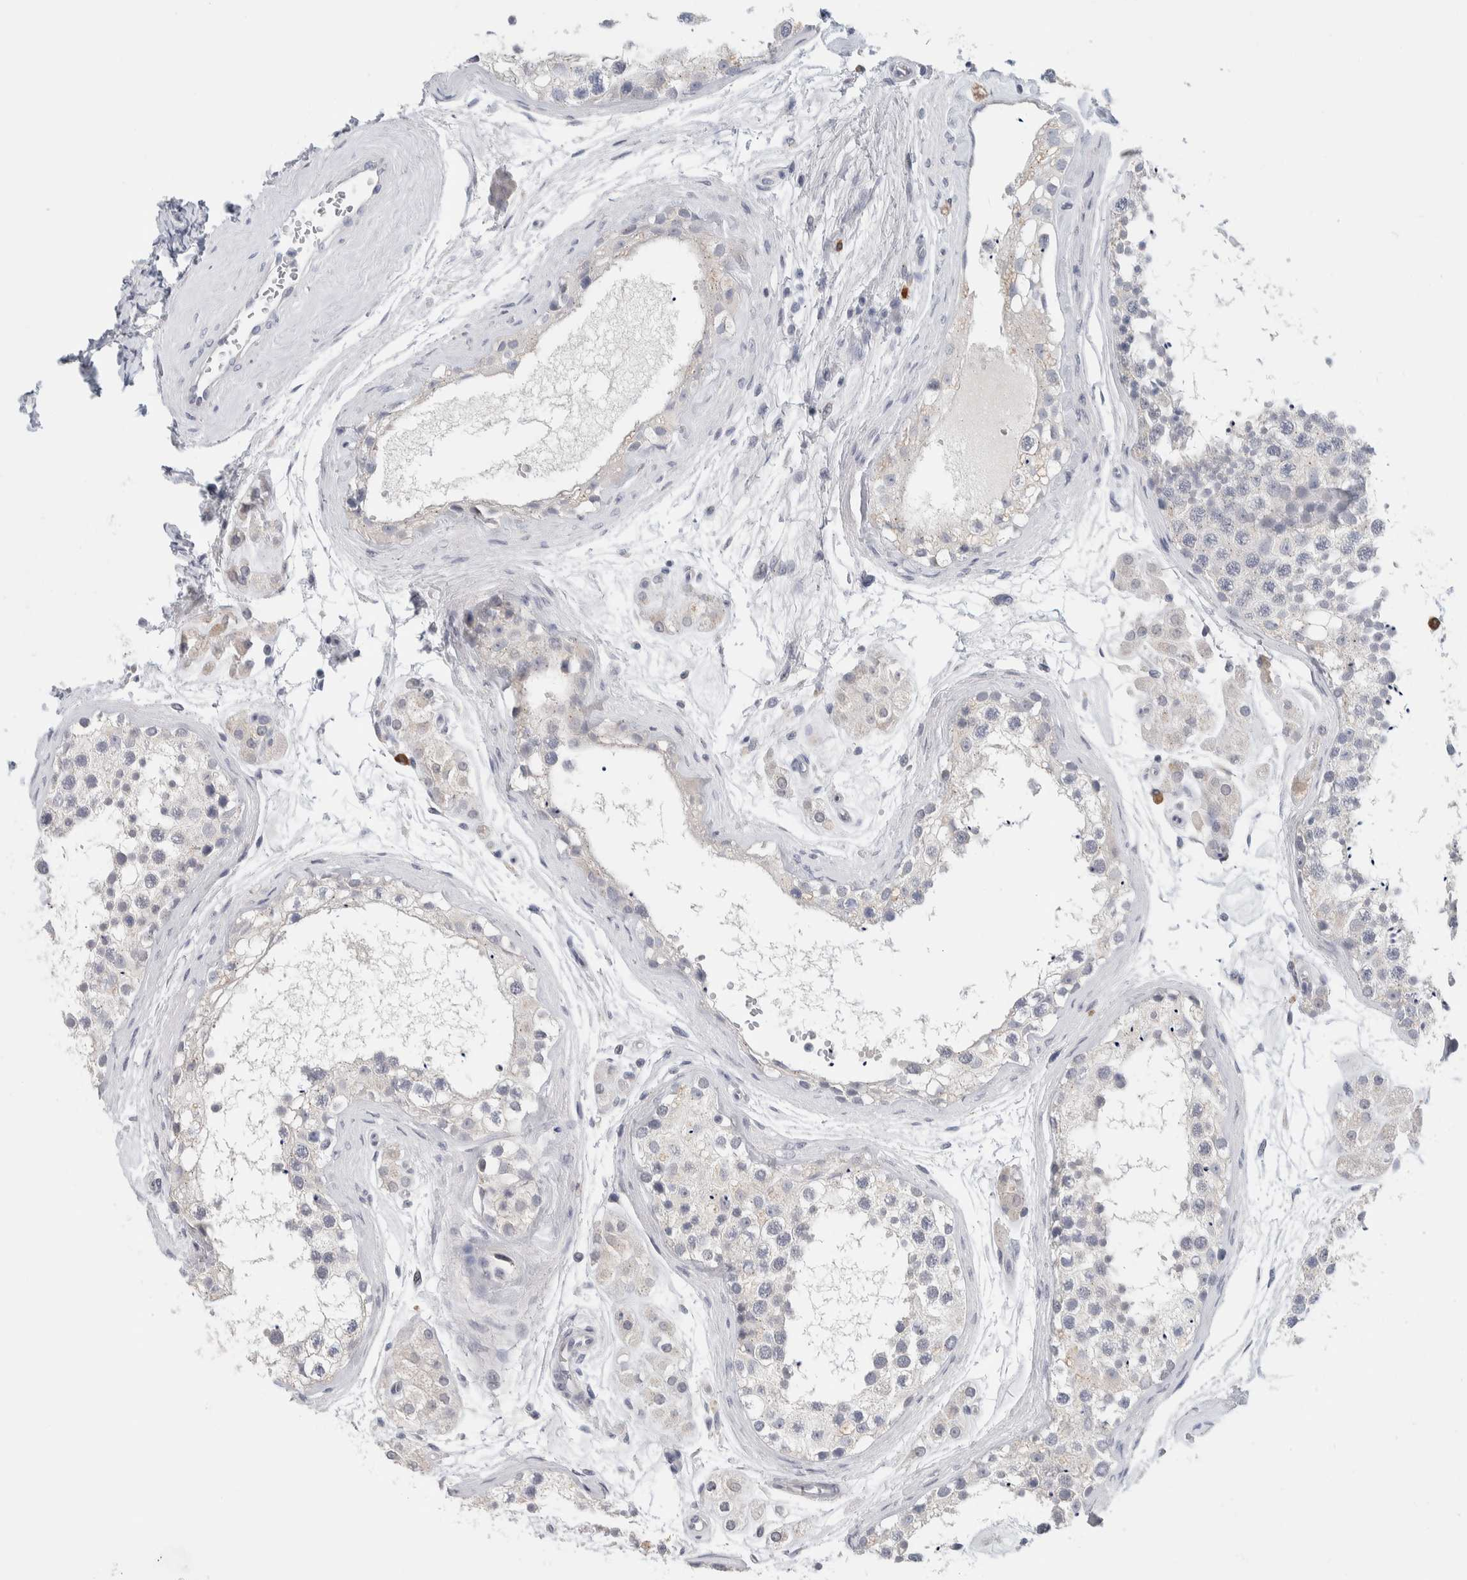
{"staining": {"intensity": "negative", "quantity": "none", "location": "none"}, "tissue": "testis", "cell_type": "Cells in seminiferous ducts", "image_type": "normal", "snomed": [{"axis": "morphology", "description": "Normal tissue, NOS"}, {"axis": "topography", "description": "Testis"}], "caption": "Immunohistochemistry (IHC) of benign human testis displays no staining in cells in seminiferous ducts.", "gene": "SCN2A", "patient": {"sex": "male", "age": 56}}